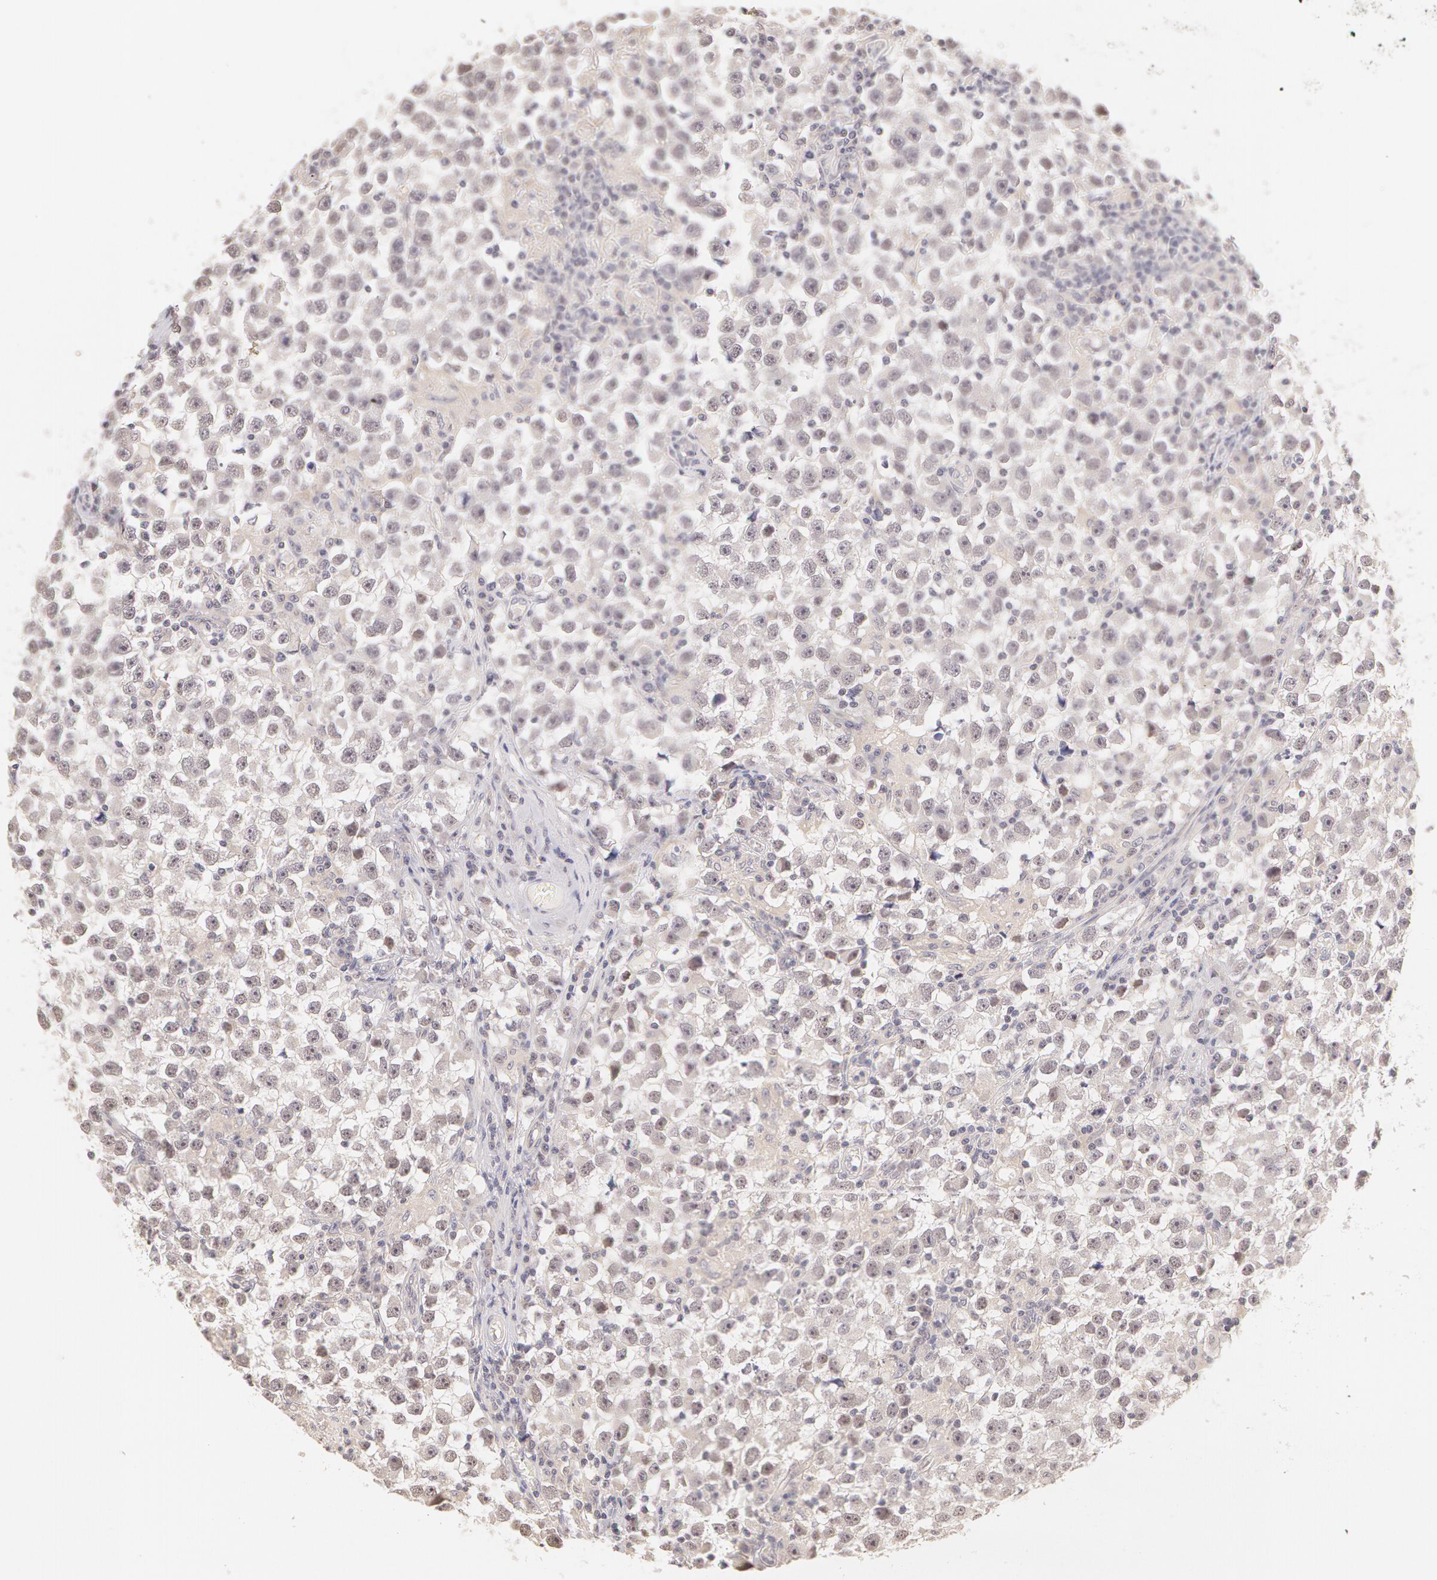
{"staining": {"intensity": "negative", "quantity": "none", "location": "none"}, "tissue": "testis cancer", "cell_type": "Tumor cells", "image_type": "cancer", "snomed": [{"axis": "morphology", "description": "Seminoma, NOS"}, {"axis": "topography", "description": "Testis"}], "caption": "Histopathology image shows no protein staining in tumor cells of testis cancer tissue.", "gene": "ZNF597", "patient": {"sex": "male", "age": 33}}